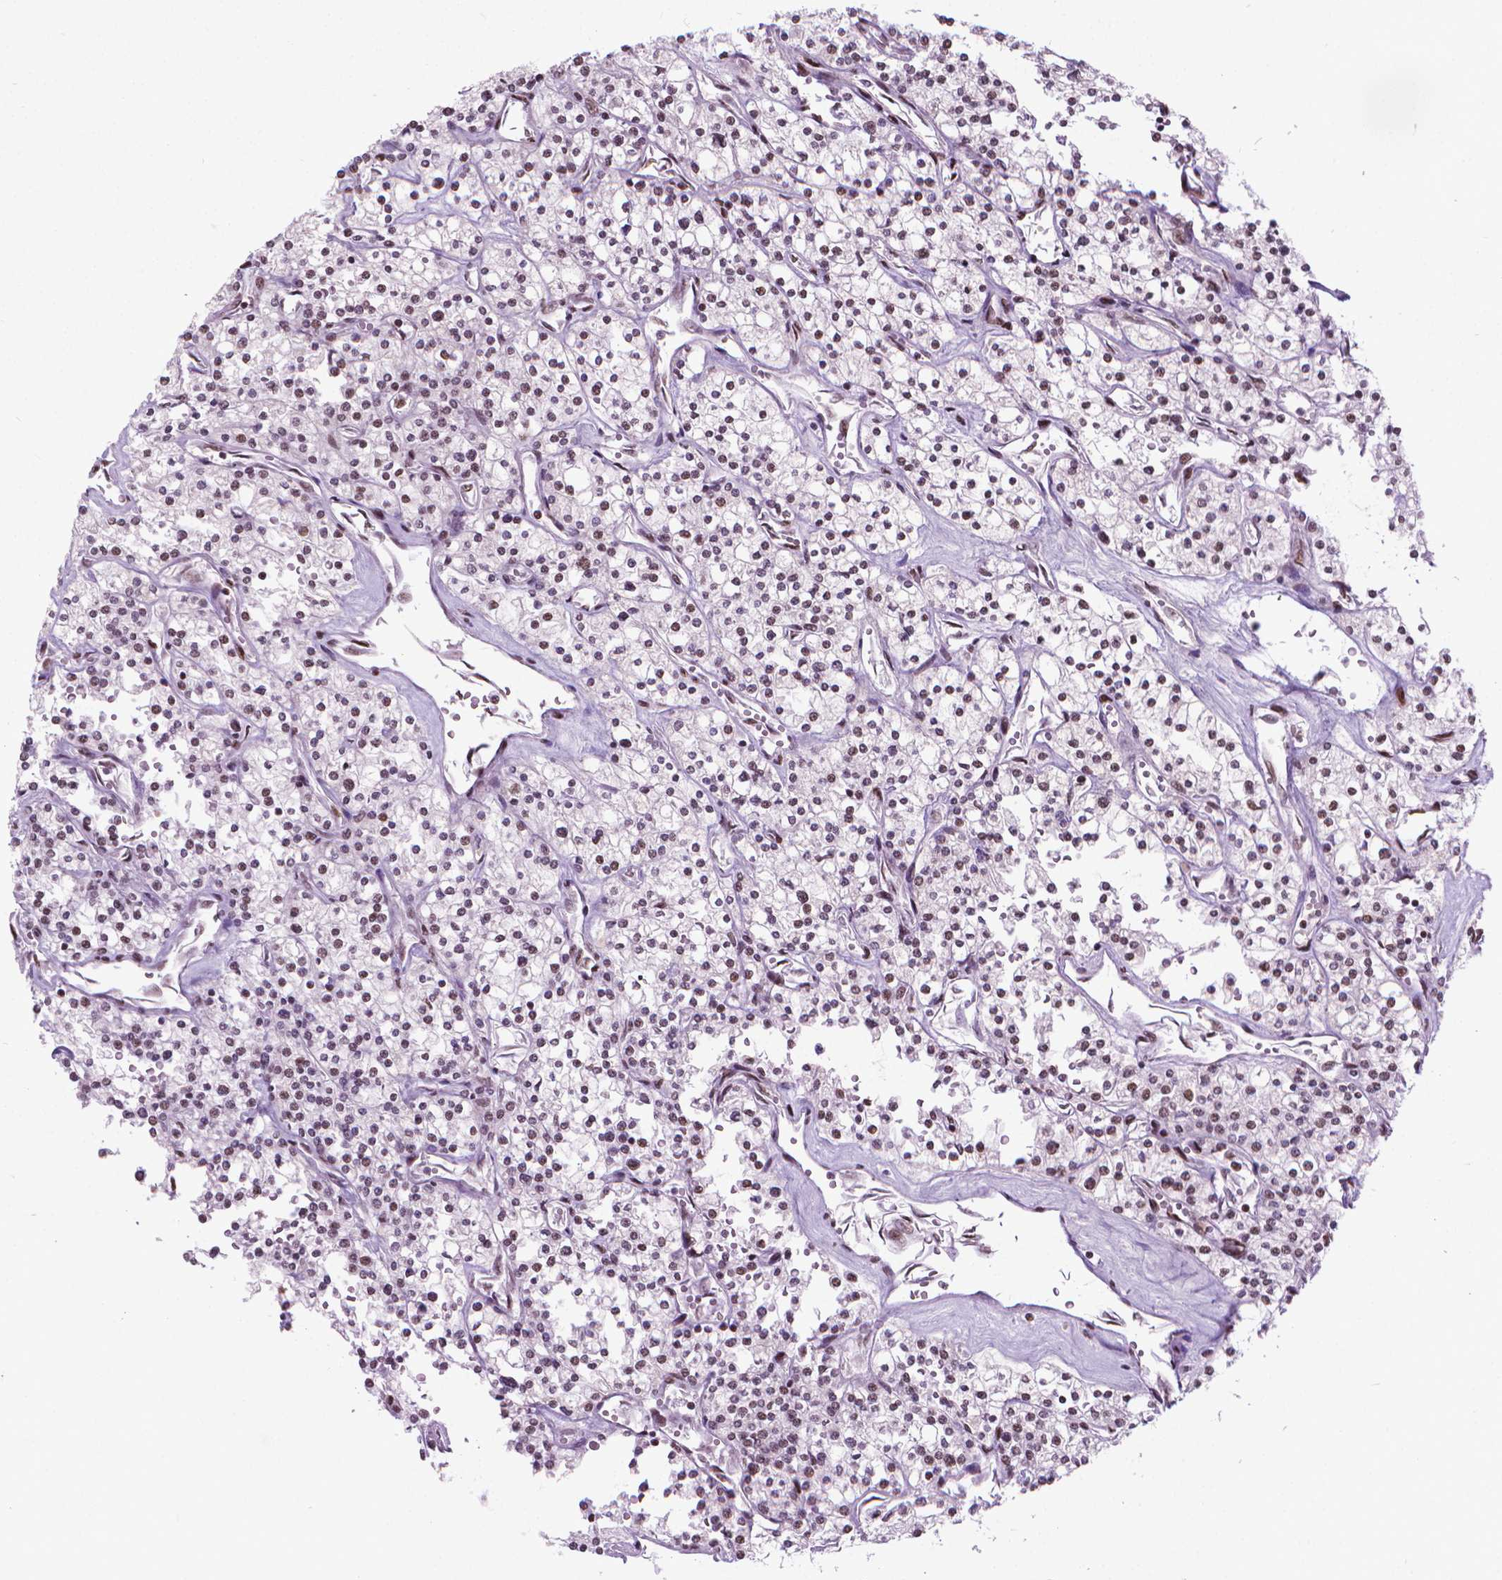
{"staining": {"intensity": "moderate", "quantity": "25%-75%", "location": "nuclear"}, "tissue": "renal cancer", "cell_type": "Tumor cells", "image_type": "cancer", "snomed": [{"axis": "morphology", "description": "Adenocarcinoma, NOS"}, {"axis": "topography", "description": "Kidney"}], "caption": "Protein staining by immunohistochemistry (IHC) displays moderate nuclear positivity in about 25%-75% of tumor cells in adenocarcinoma (renal).", "gene": "AKAP8", "patient": {"sex": "male", "age": 80}}